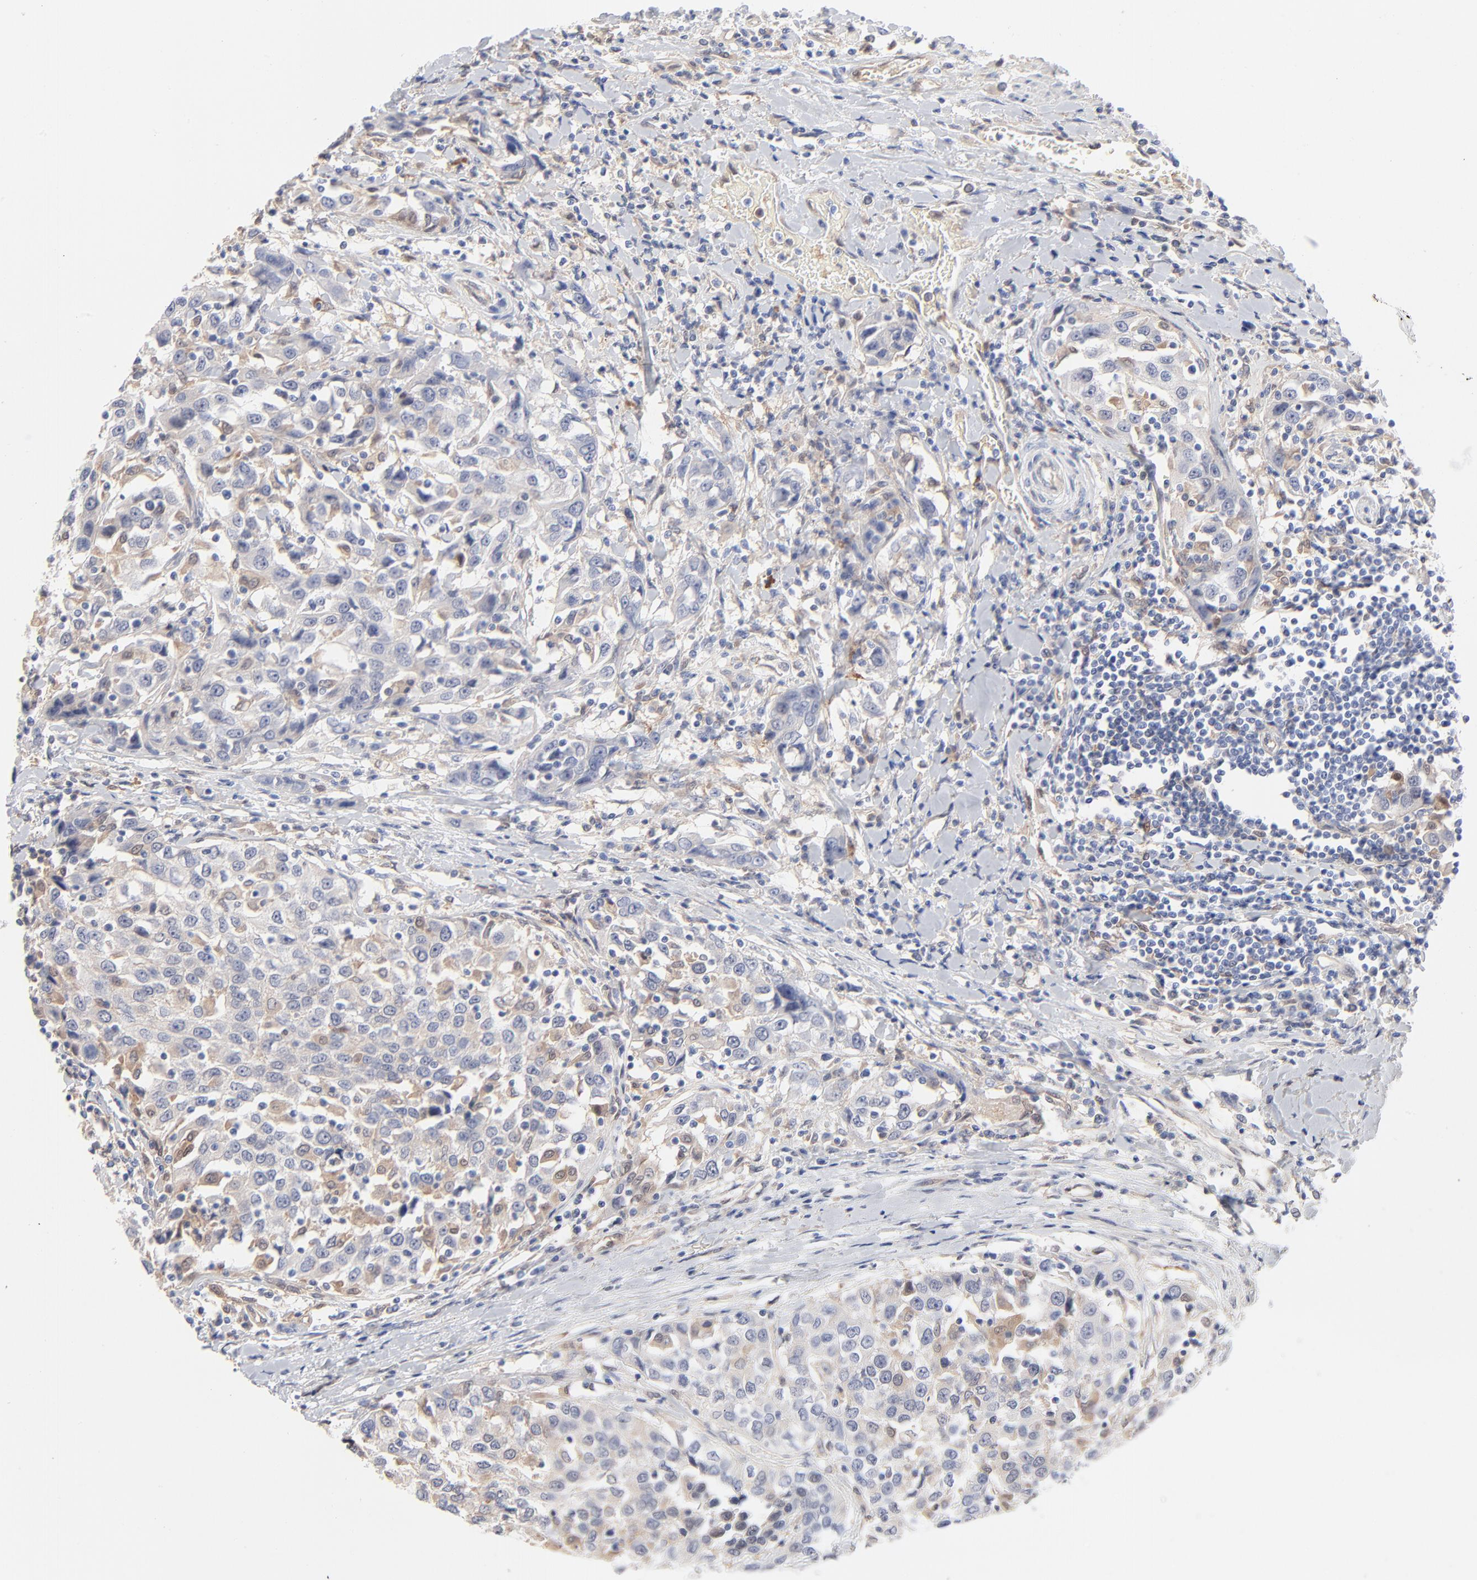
{"staining": {"intensity": "weak", "quantity": "<25%", "location": "cytoplasmic/membranous"}, "tissue": "urothelial cancer", "cell_type": "Tumor cells", "image_type": "cancer", "snomed": [{"axis": "morphology", "description": "Urothelial carcinoma, High grade"}, {"axis": "topography", "description": "Urinary bladder"}], "caption": "This is an immunohistochemistry (IHC) micrograph of urothelial carcinoma (high-grade). There is no expression in tumor cells.", "gene": "ARRB1", "patient": {"sex": "female", "age": 80}}